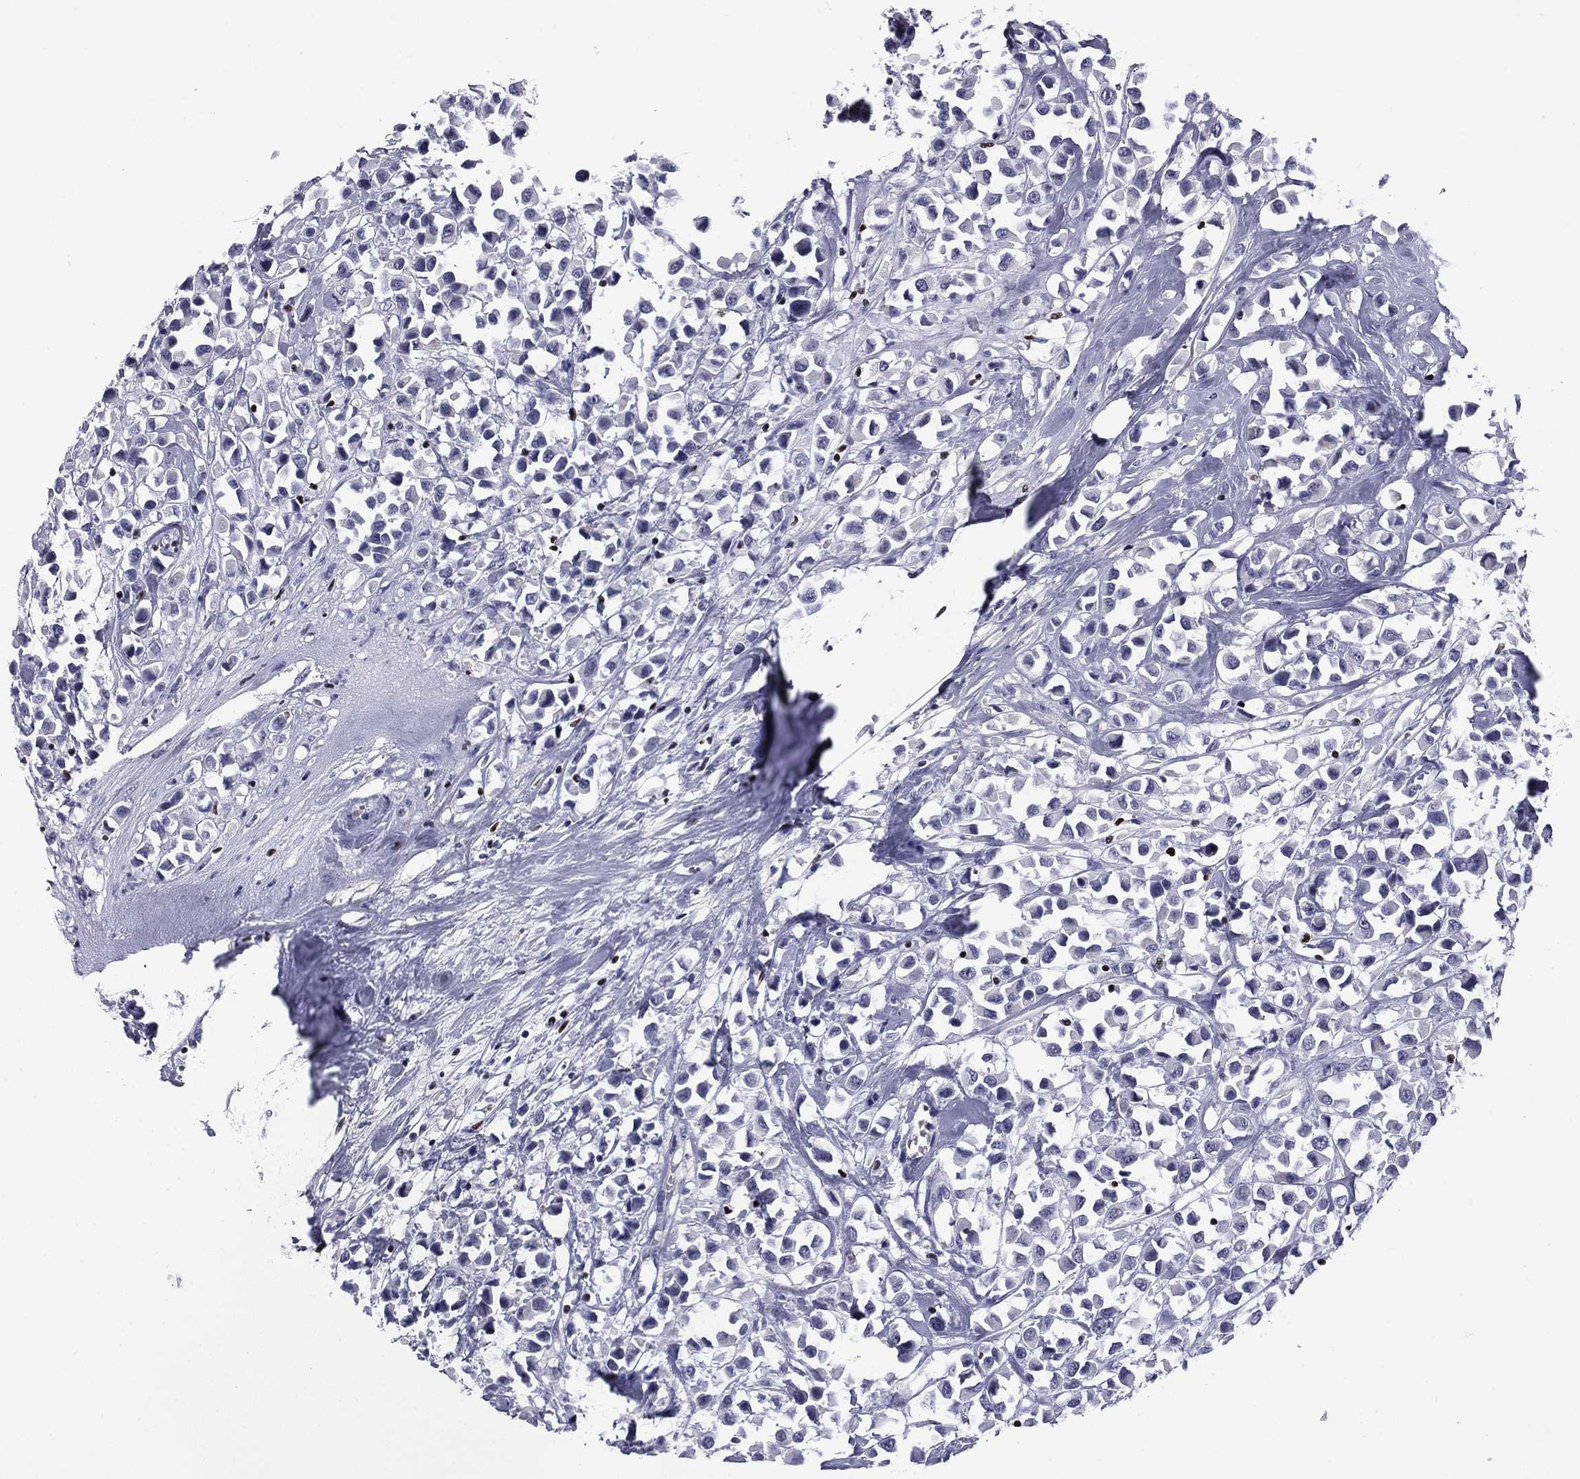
{"staining": {"intensity": "negative", "quantity": "none", "location": "none"}, "tissue": "breast cancer", "cell_type": "Tumor cells", "image_type": "cancer", "snomed": [{"axis": "morphology", "description": "Duct carcinoma"}, {"axis": "topography", "description": "Breast"}], "caption": "High magnification brightfield microscopy of infiltrating ductal carcinoma (breast) stained with DAB (3,3'-diaminobenzidine) (brown) and counterstained with hematoxylin (blue): tumor cells show no significant staining.", "gene": "IKZF3", "patient": {"sex": "female", "age": 61}}